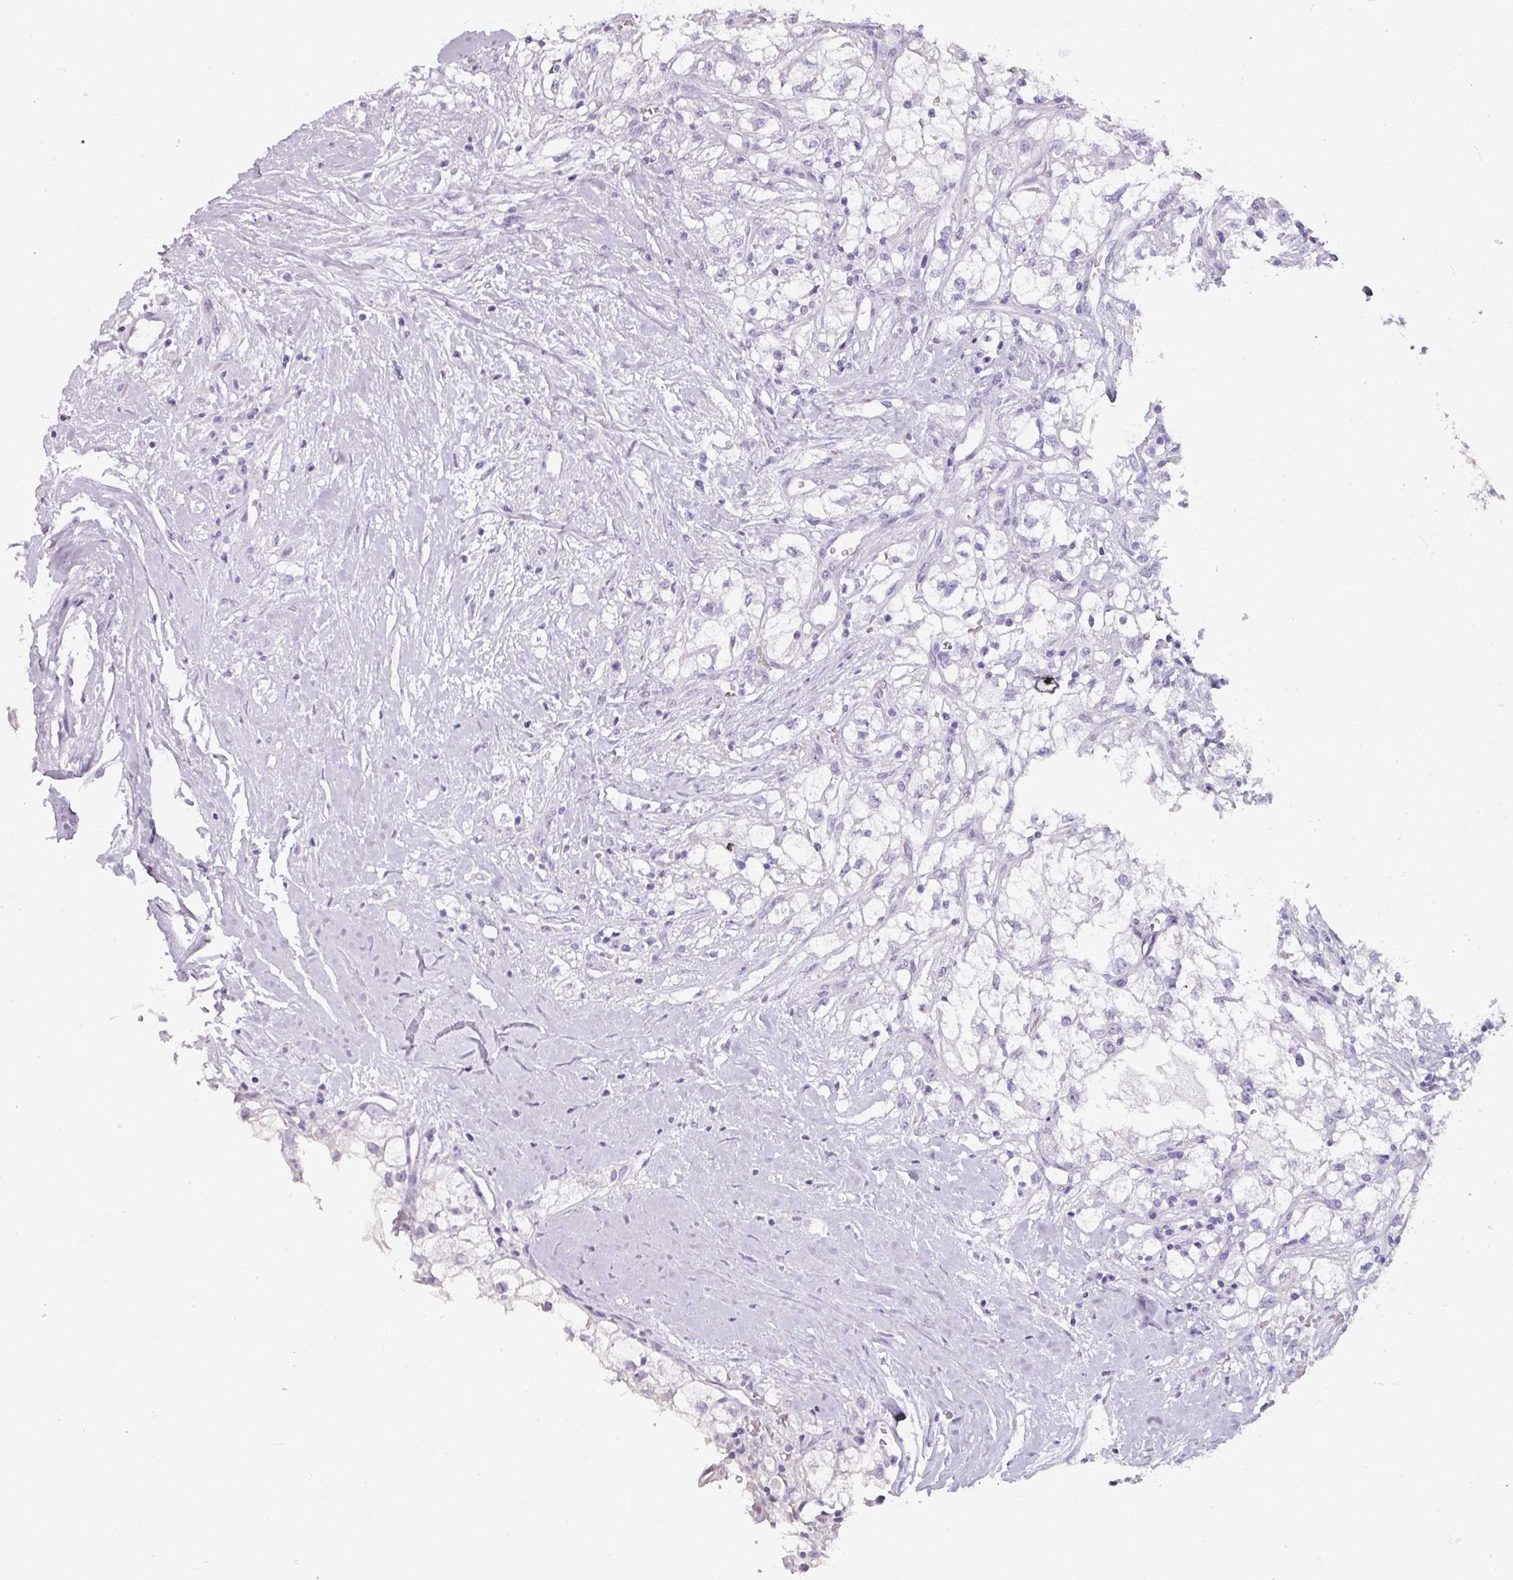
{"staining": {"intensity": "negative", "quantity": "none", "location": "none"}, "tissue": "renal cancer", "cell_type": "Tumor cells", "image_type": "cancer", "snomed": [{"axis": "morphology", "description": "Adenocarcinoma, NOS"}, {"axis": "topography", "description": "Kidney"}], "caption": "An image of renal adenocarcinoma stained for a protein shows no brown staining in tumor cells.", "gene": "REG3G", "patient": {"sex": "male", "age": 59}}